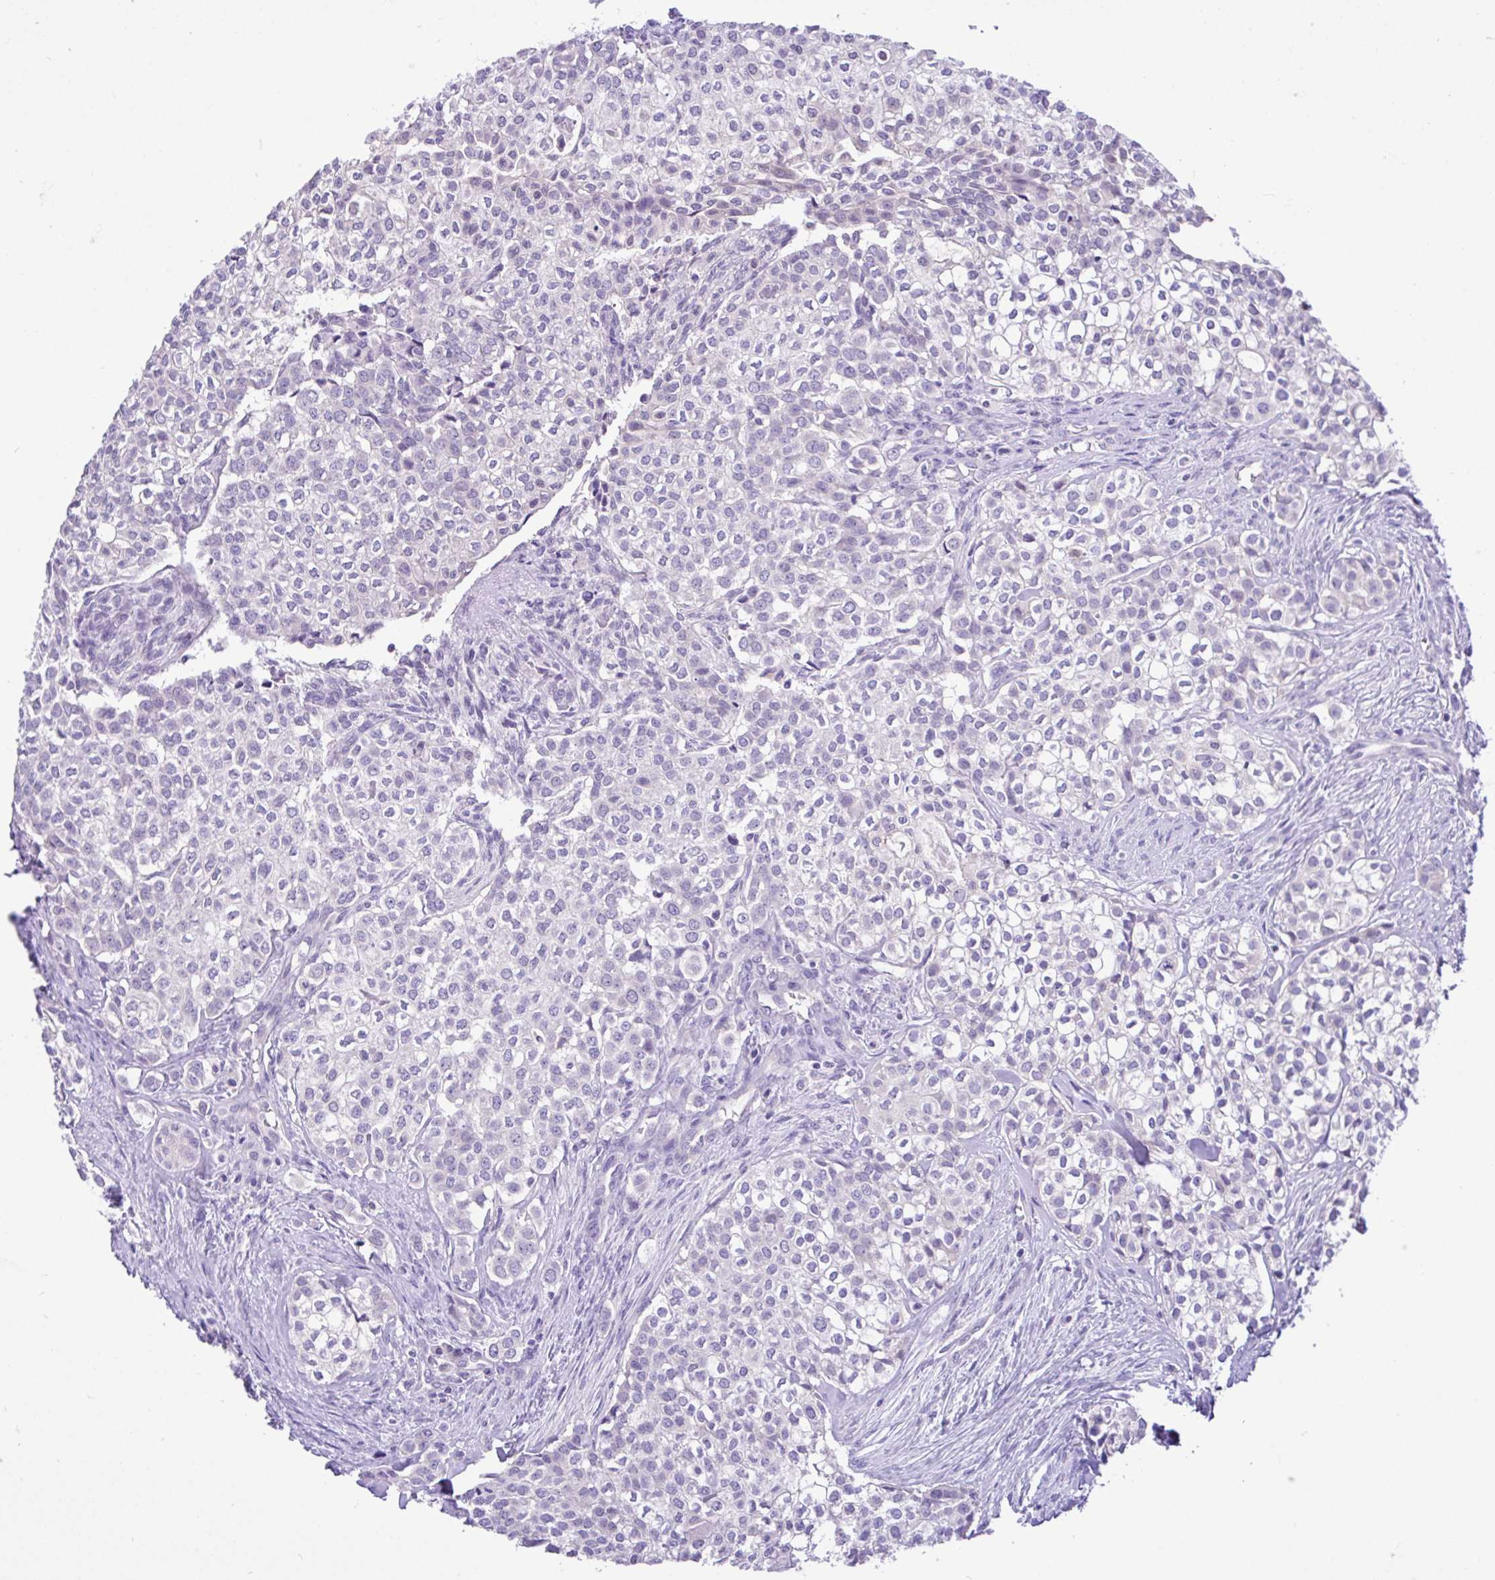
{"staining": {"intensity": "negative", "quantity": "none", "location": "none"}, "tissue": "head and neck cancer", "cell_type": "Tumor cells", "image_type": "cancer", "snomed": [{"axis": "morphology", "description": "Adenocarcinoma, NOS"}, {"axis": "topography", "description": "Head-Neck"}], "caption": "Head and neck cancer stained for a protein using immunohistochemistry (IHC) exhibits no expression tumor cells.", "gene": "ANO4", "patient": {"sex": "male", "age": 81}}